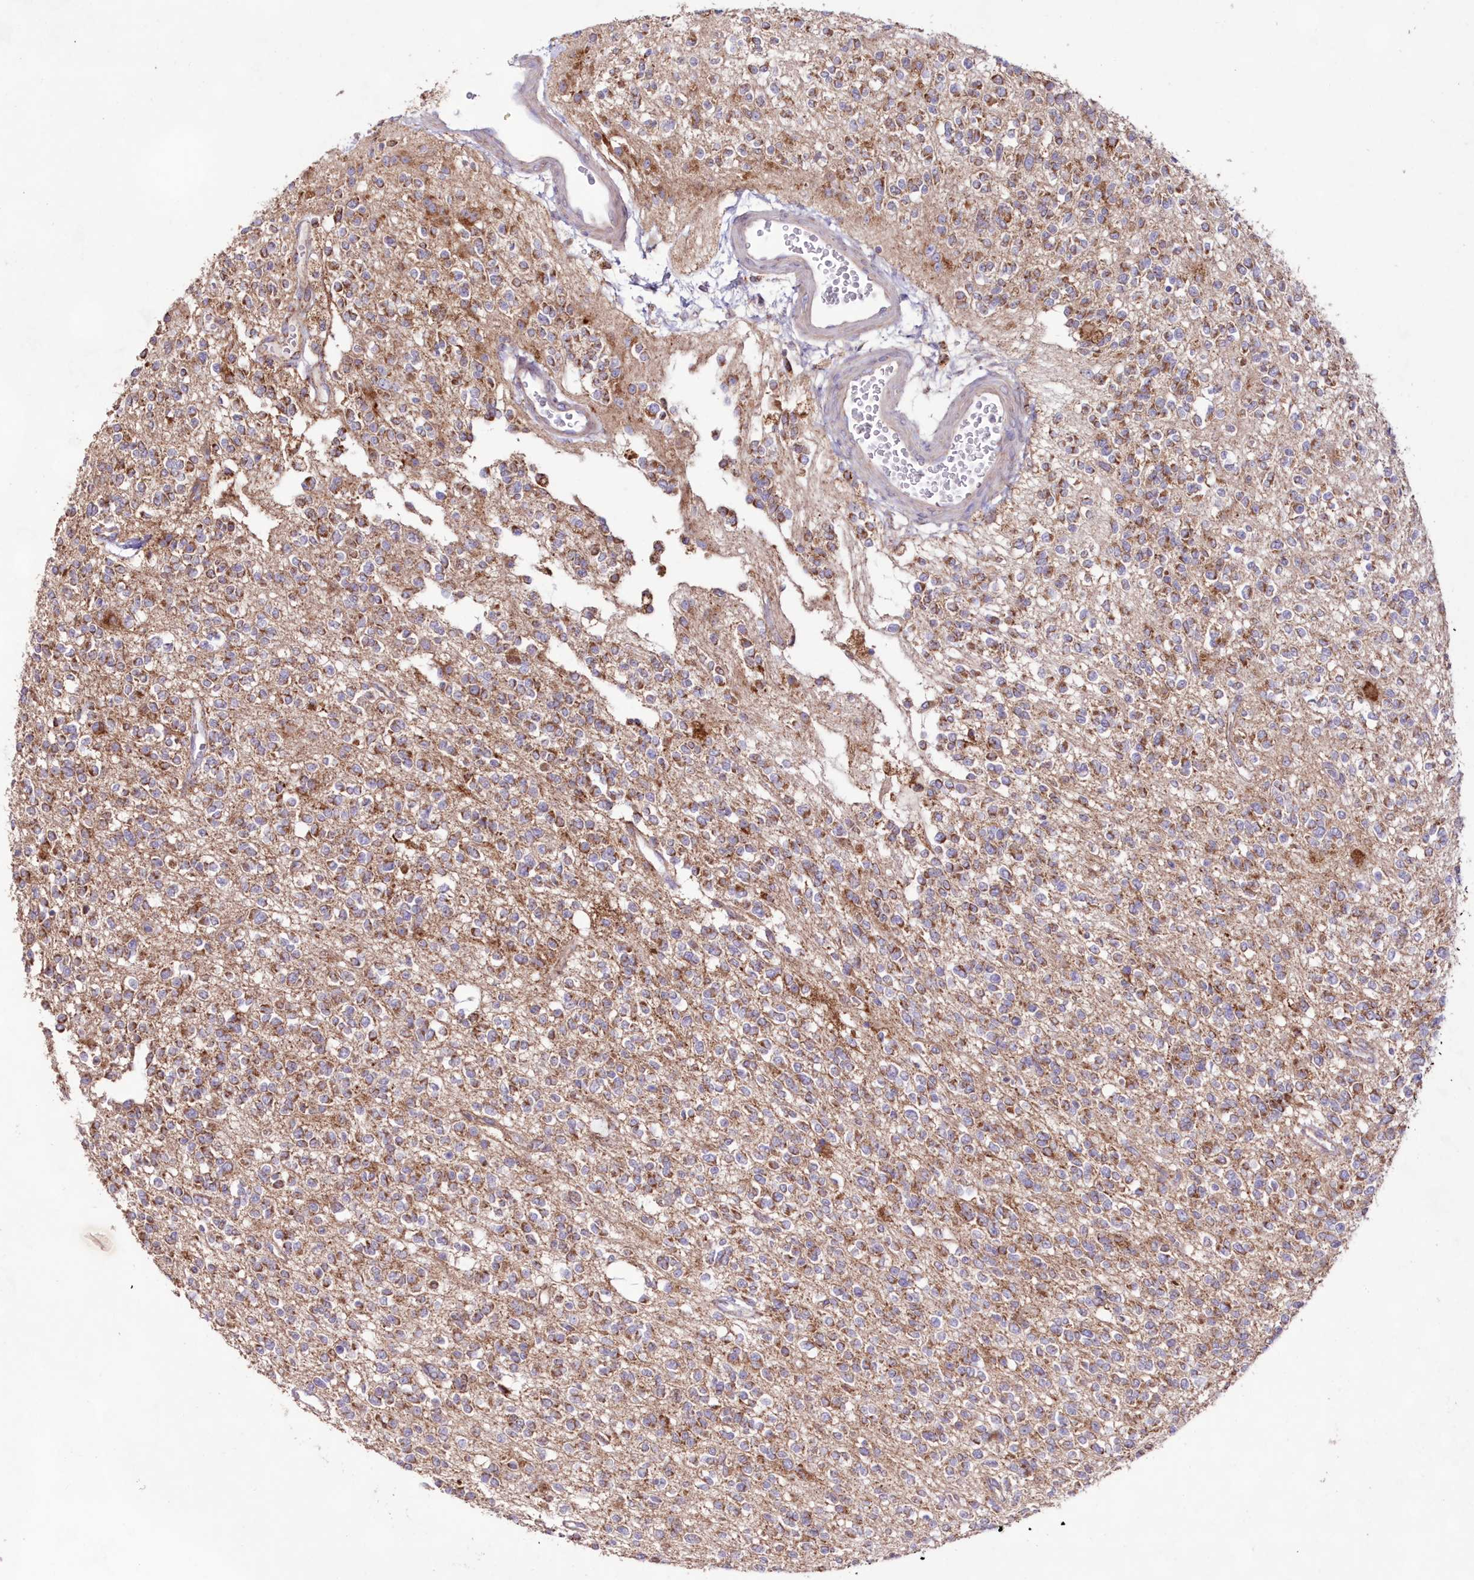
{"staining": {"intensity": "moderate", "quantity": "25%-75%", "location": "cytoplasmic/membranous"}, "tissue": "glioma", "cell_type": "Tumor cells", "image_type": "cancer", "snomed": [{"axis": "morphology", "description": "Glioma, malignant, High grade"}, {"axis": "topography", "description": "Brain"}], "caption": "Immunohistochemical staining of human glioma displays medium levels of moderate cytoplasmic/membranous positivity in approximately 25%-75% of tumor cells.", "gene": "HADHB", "patient": {"sex": "male", "age": 34}}